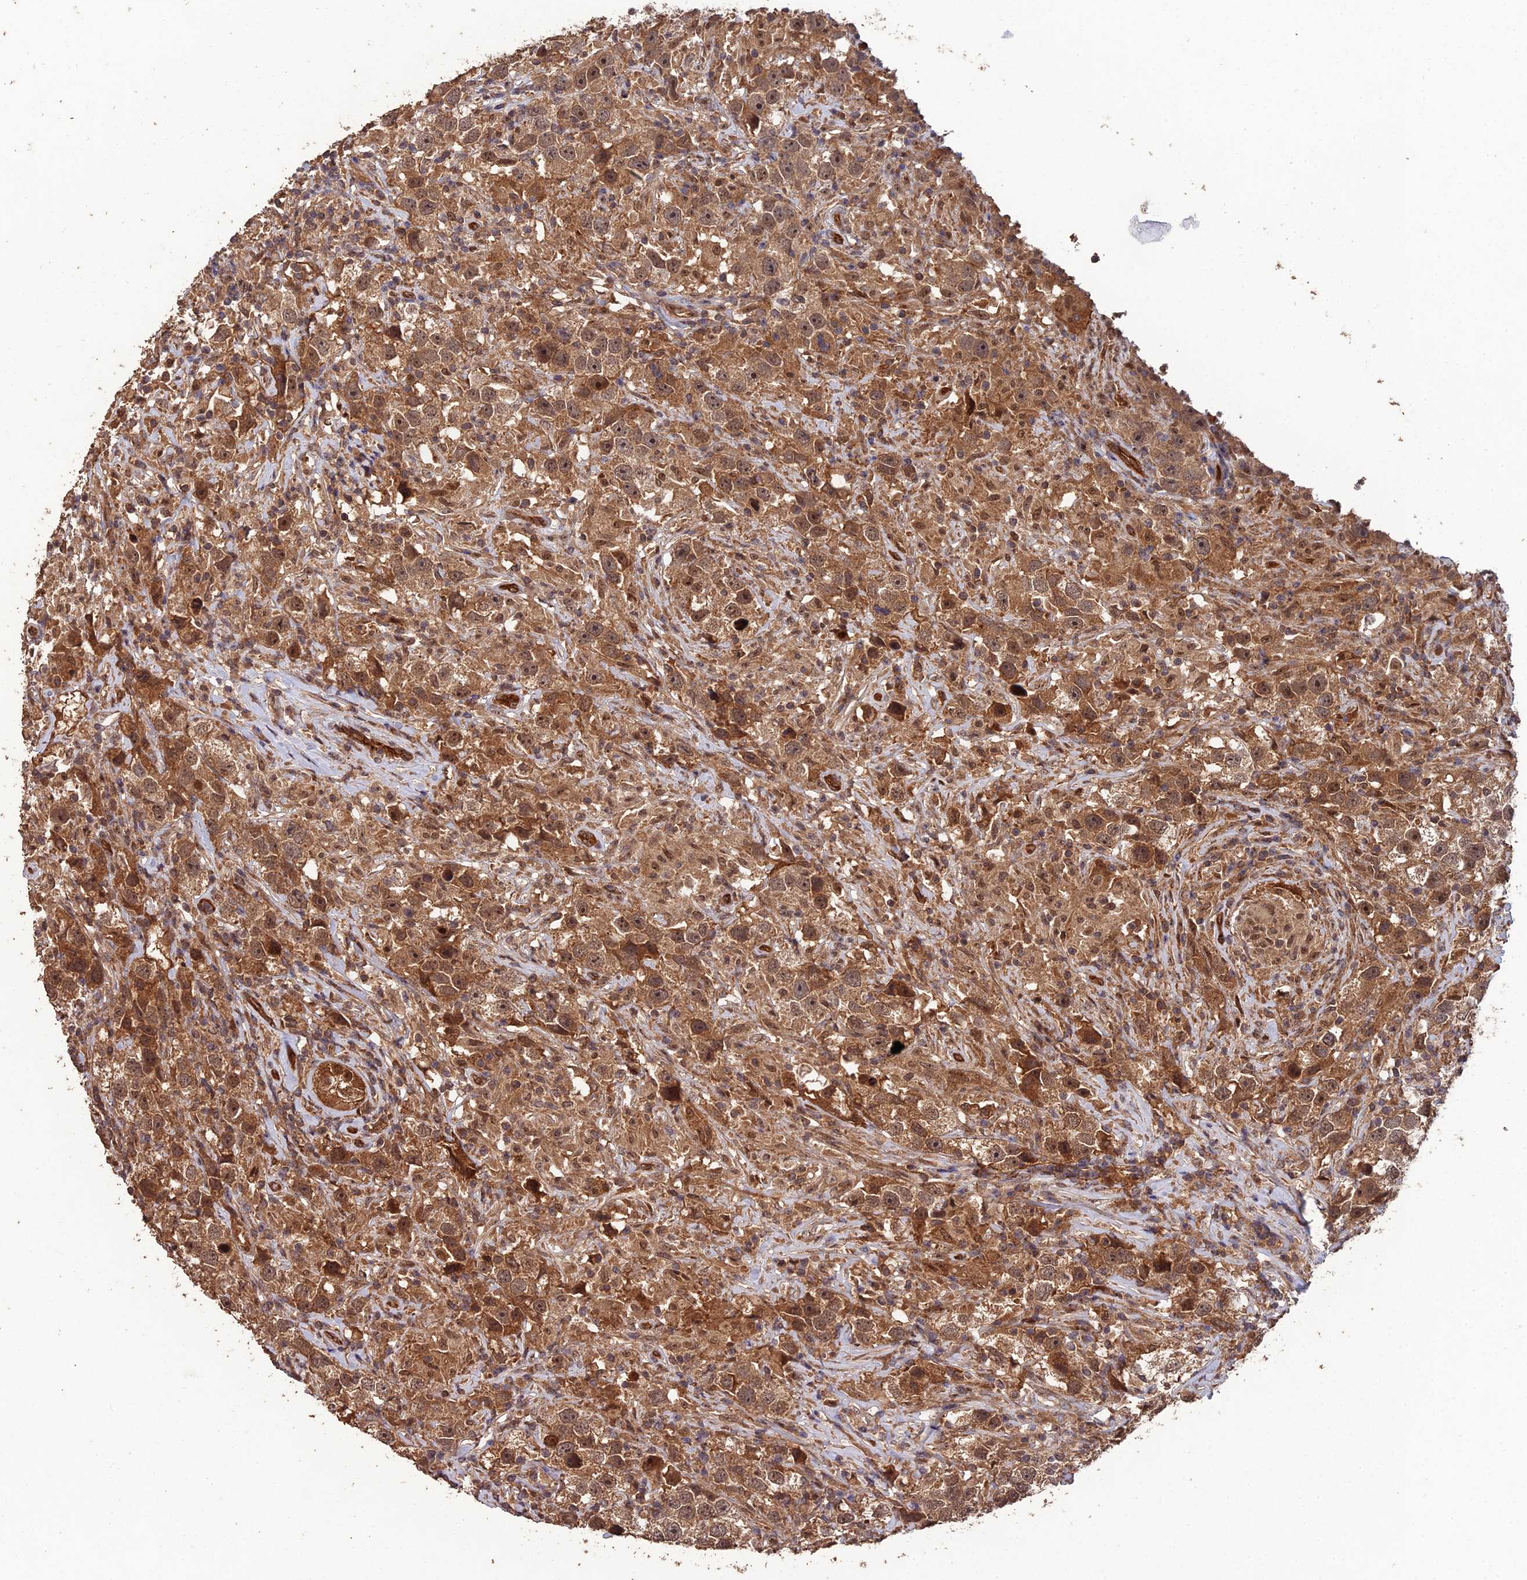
{"staining": {"intensity": "moderate", "quantity": ">75%", "location": "cytoplasmic/membranous,nuclear"}, "tissue": "testis cancer", "cell_type": "Tumor cells", "image_type": "cancer", "snomed": [{"axis": "morphology", "description": "Seminoma, NOS"}, {"axis": "topography", "description": "Testis"}], "caption": "High-power microscopy captured an IHC photomicrograph of seminoma (testis), revealing moderate cytoplasmic/membranous and nuclear positivity in approximately >75% of tumor cells.", "gene": "RALGAPA2", "patient": {"sex": "male", "age": 49}}